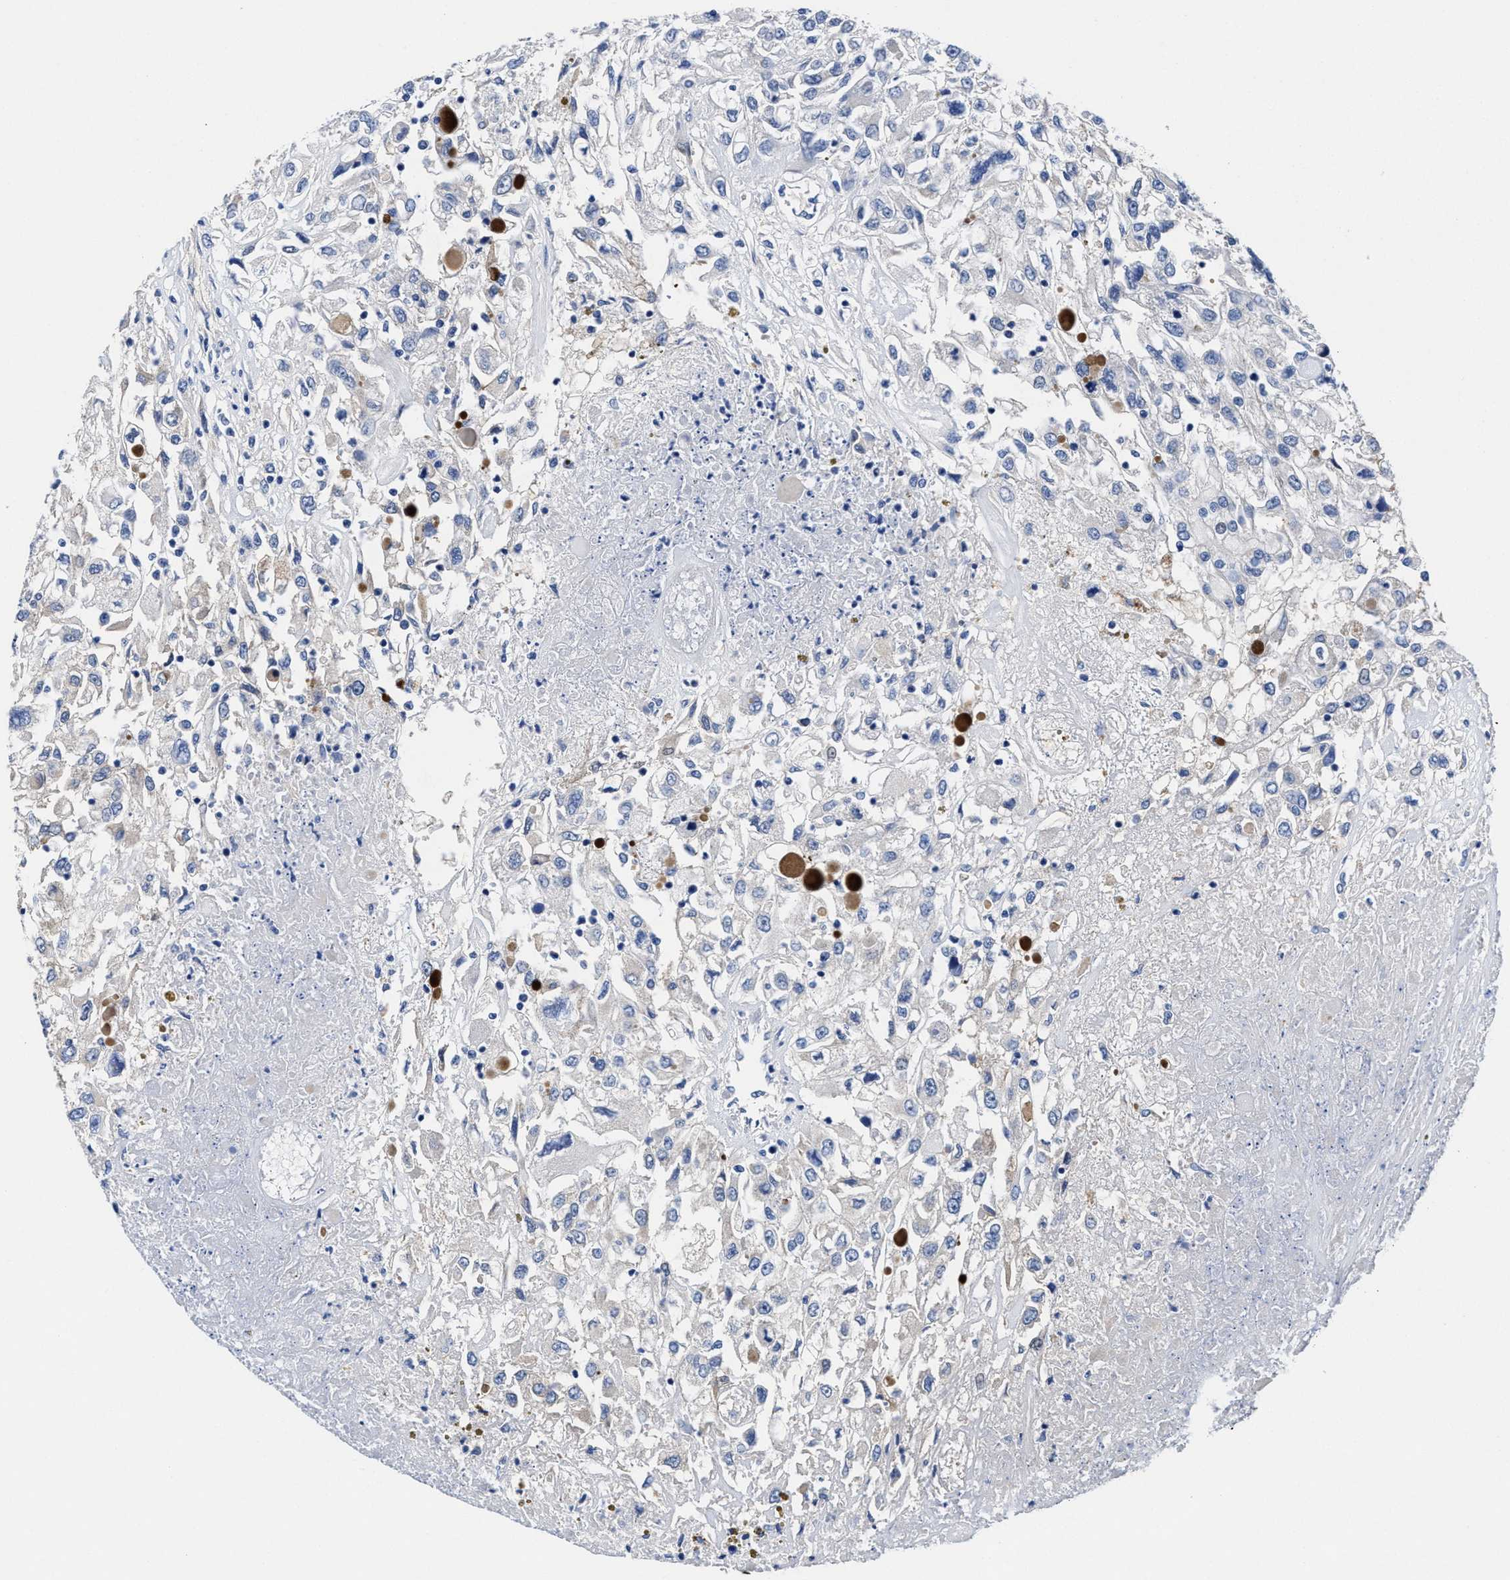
{"staining": {"intensity": "negative", "quantity": "none", "location": "none"}, "tissue": "renal cancer", "cell_type": "Tumor cells", "image_type": "cancer", "snomed": [{"axis": "morphology", "description": "Adenocarcinoma, NOS"}, {"axis": "topography", "description": "Kidney"}], "caption": "Histopathology image shows no significant protein positivity in tumor cells of adenocarcinoma (renal). The staining is performed using DAB brown chromogen with nuclei counter-stained in using hematoxylin.", "gene": "DHRS13", "patient": {"sex": "female", "age": 52}}